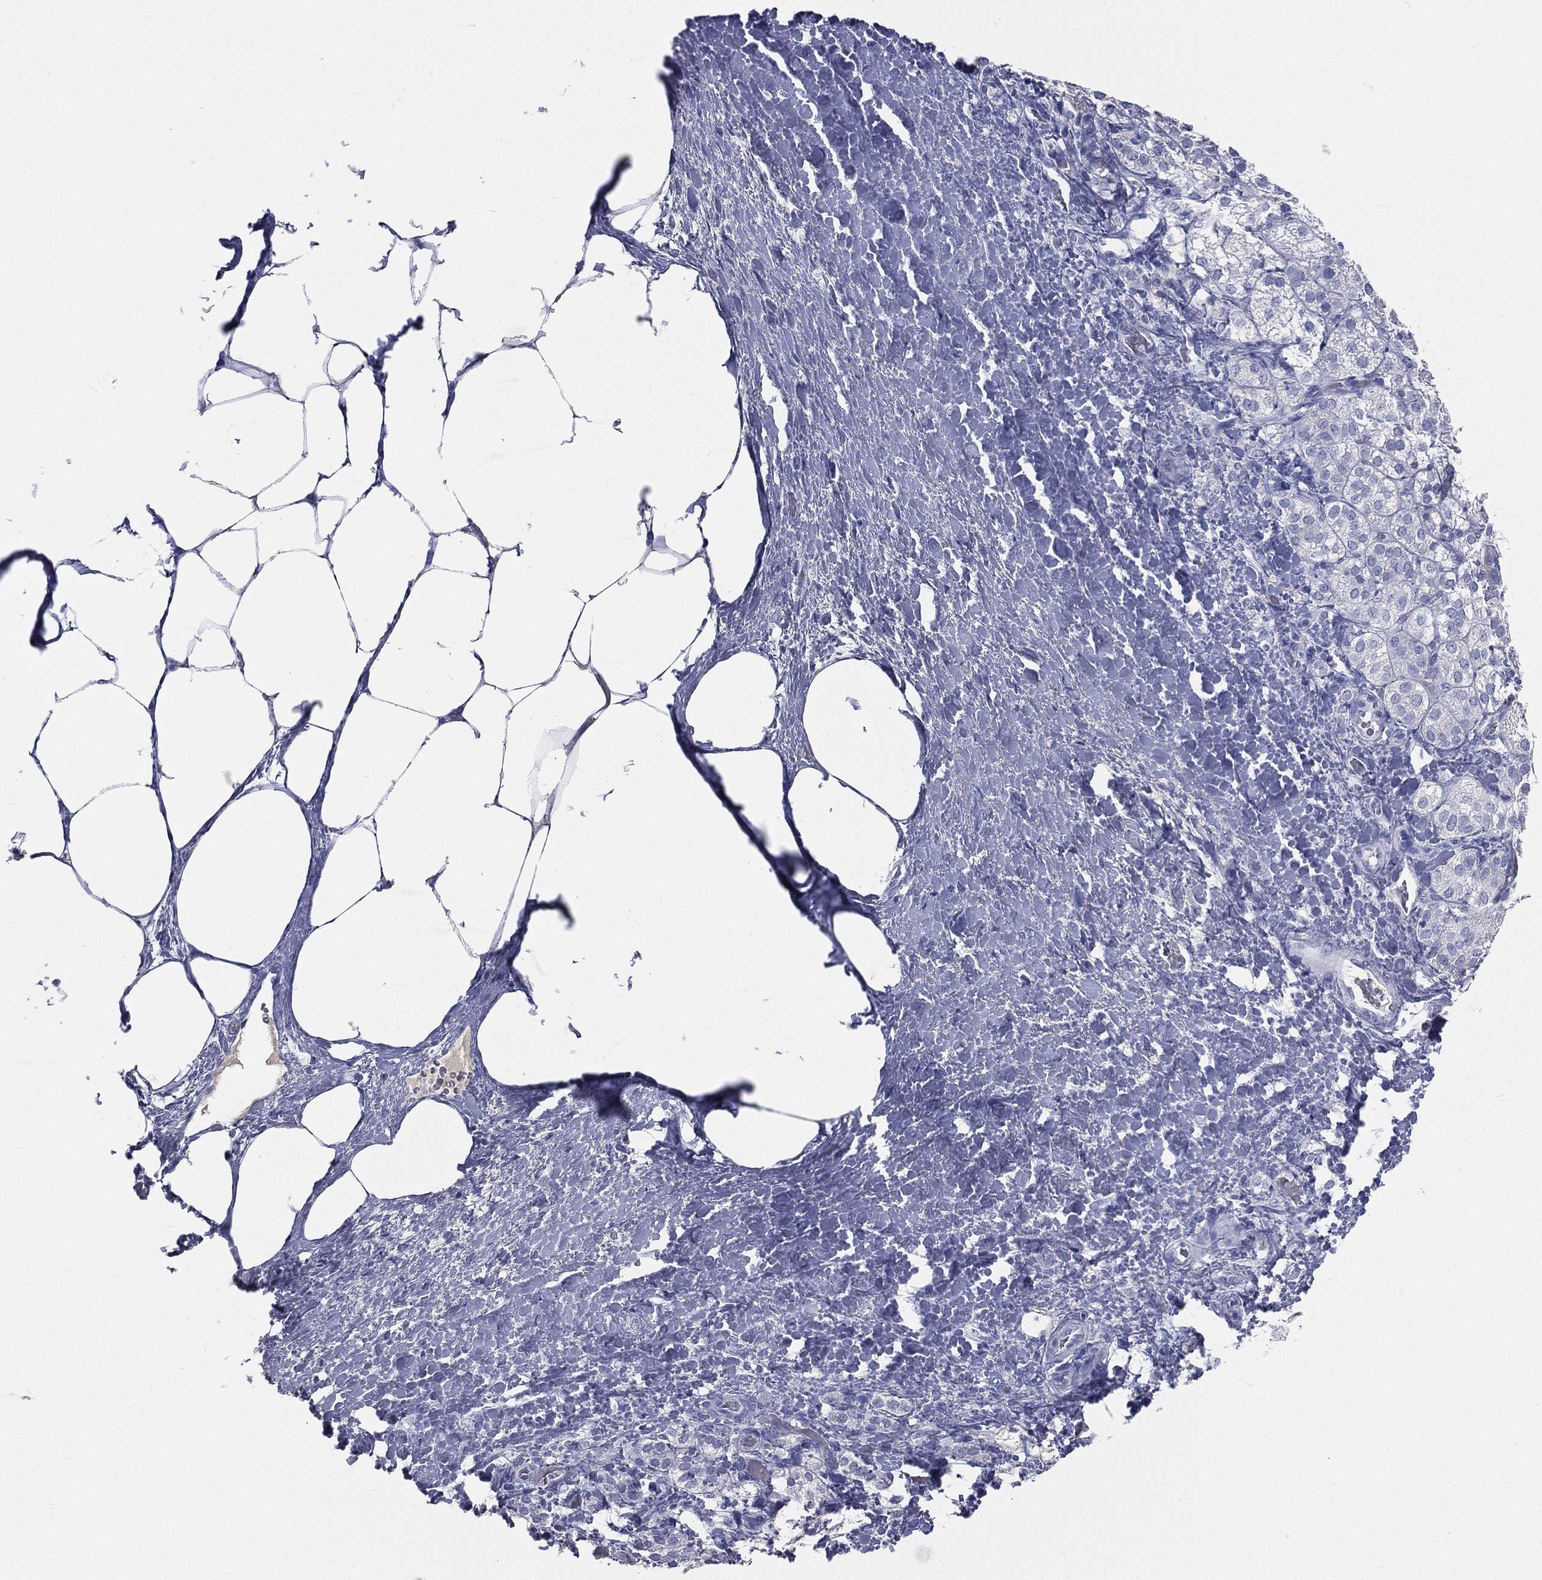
{"staining": {"intensity": "negative", "quantity": "none", "location": "none"}, "tissue": "adrenal gland", "cell_type": "Glandular cells", "image_type": "normal", "snomed": [{"axis": "morphology", "description": "Normal tissue, NOS"}, {"axis": "topography", "description": "Adrenal gland"}], "caption": "This is an IHC image of unremarkable human adrenal gland. There is no expression in glandular cells.", "gene": "CD3D", "patient": {"sex": "male", "age": 57}}